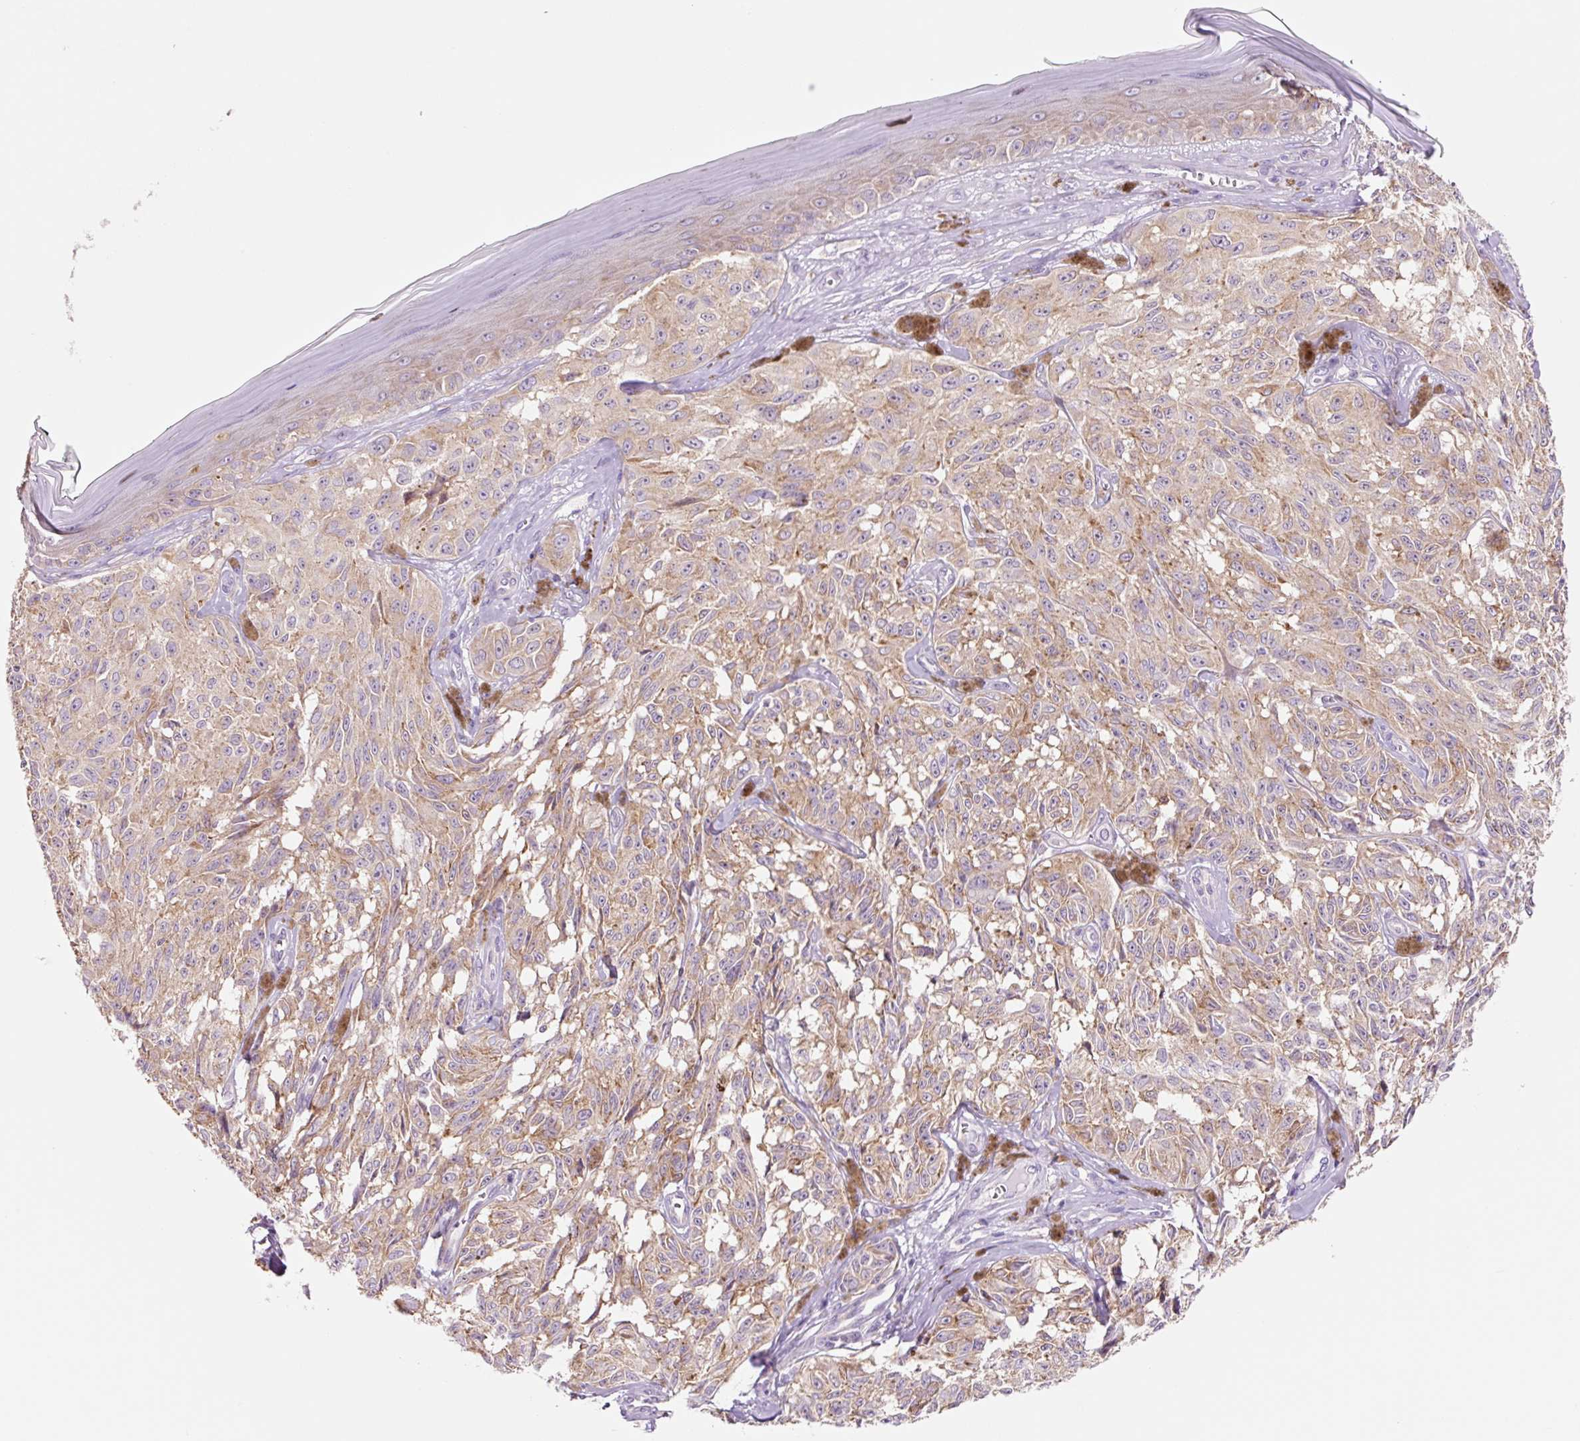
{"staining": {"intensity": "moderate", "quantity": ">75%", "location": "cytoplasmic/membranous"}, "tissue": "melanoma", "cell_type": "Tumor cells", "image_type": "cancer", "snomed": [{"axis": "morphology", "description": "Malignant melanoma, NOS"}, {"axis": "topography", "description": "Skin"}], "caption": "The micrograph displays a brown stain indicating the presence of a protein in the cytoplasmic/membranous of tumor cells in malignant melanoma.", "gene": "RPL41", "patient": {"sex": "male", "age": 68}}